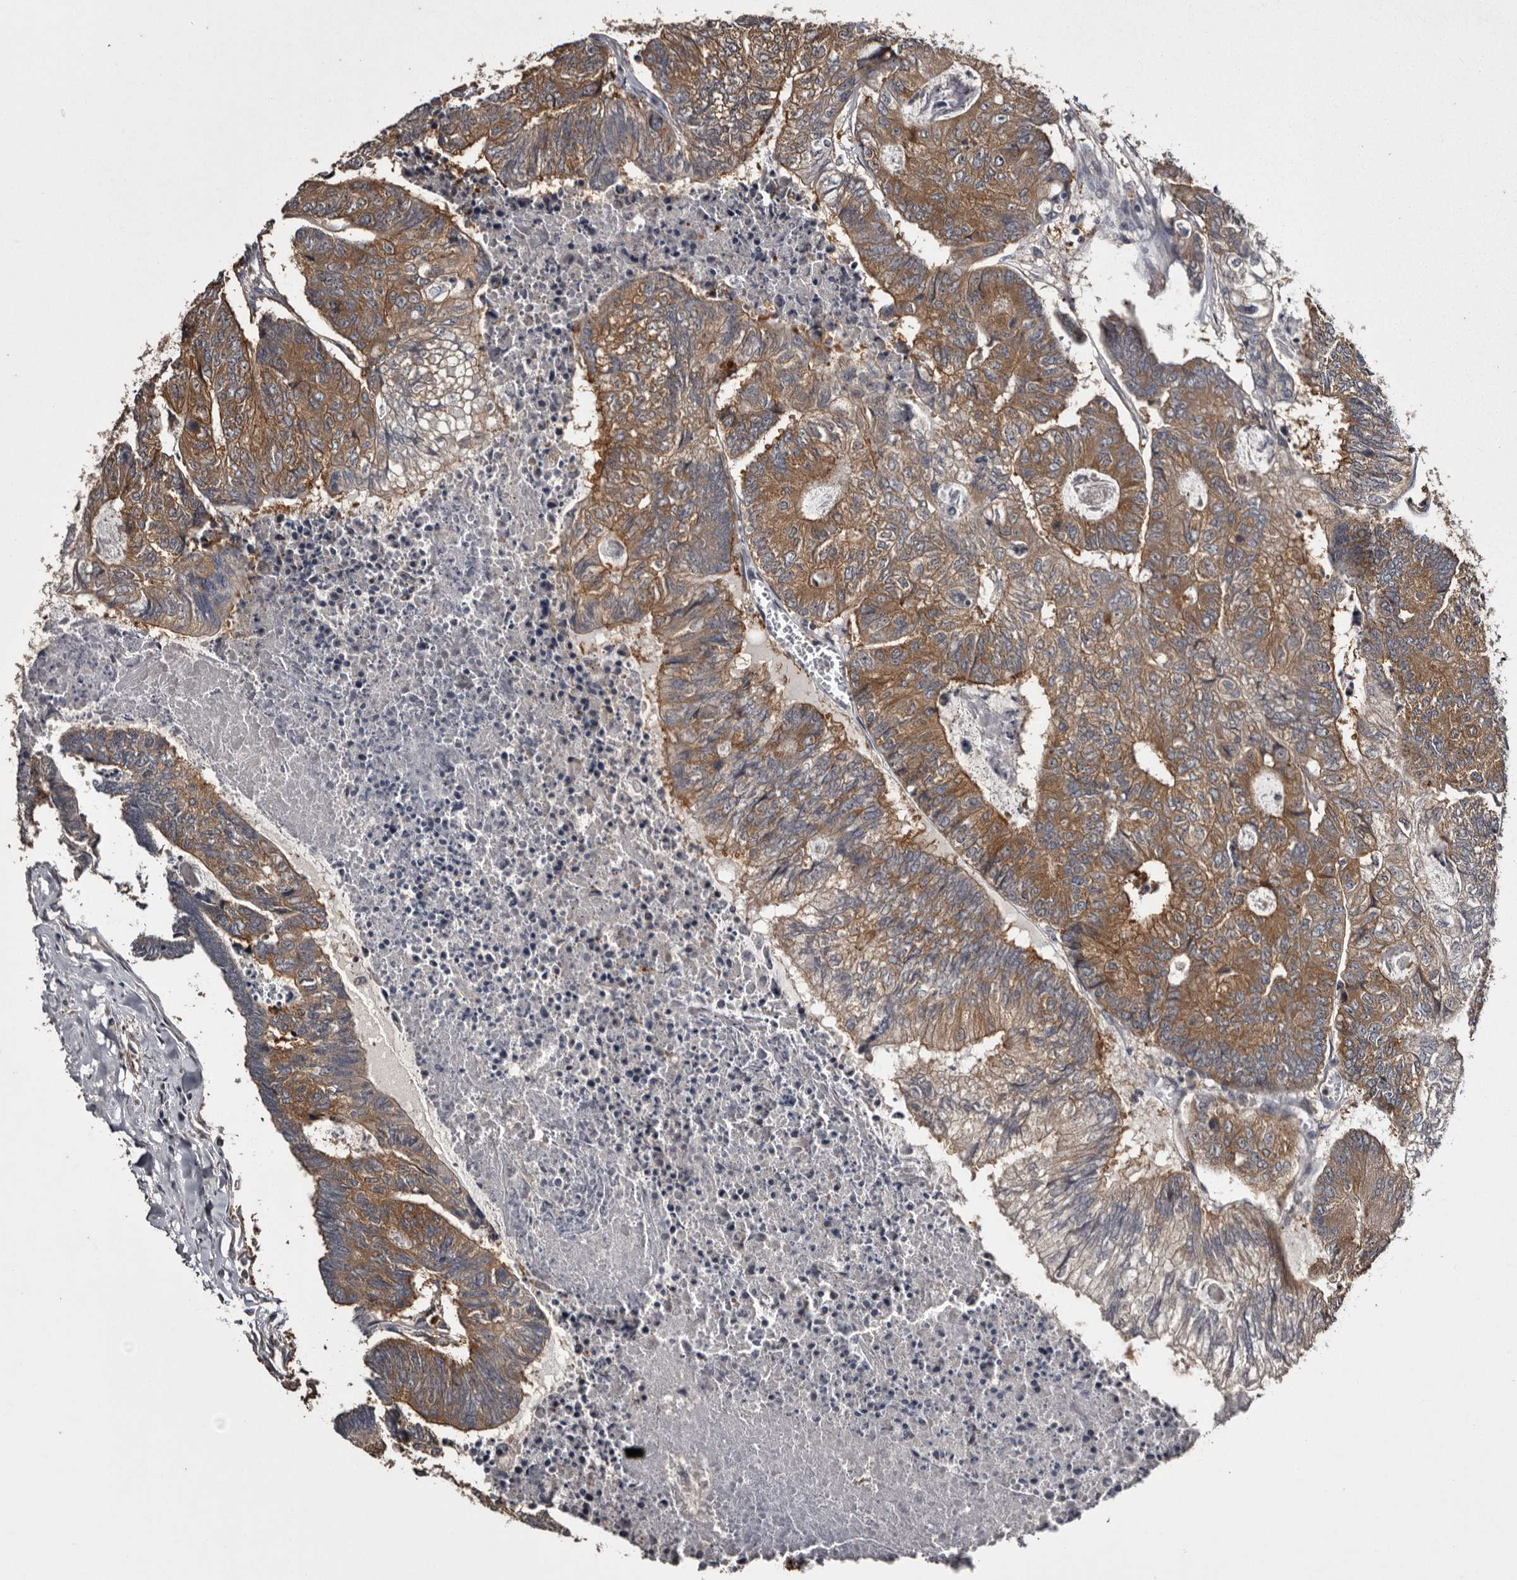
{"staining": {"intensity": "moderate", "quantity": ">75%", "location": "cytoplasmic/membranous"}, "tissue": "colorectal cancer", "cell_type": "Tumor cells", "image_type": "cancer", "snomed": [{"axis": "morphology", "description": "Adenocarcinoma, NOS"}, {"axis": "topography", "description": "Colon"}], "caption": "Colorectal cancer (adenocarcinoma) stained for a protein (brown) demonstrates moderate cytoplasmic/membranous positive staining in approximately >75% of tumor cells.", "gene": "DARS1", "patient": {"sex": "female", "age": 67}}